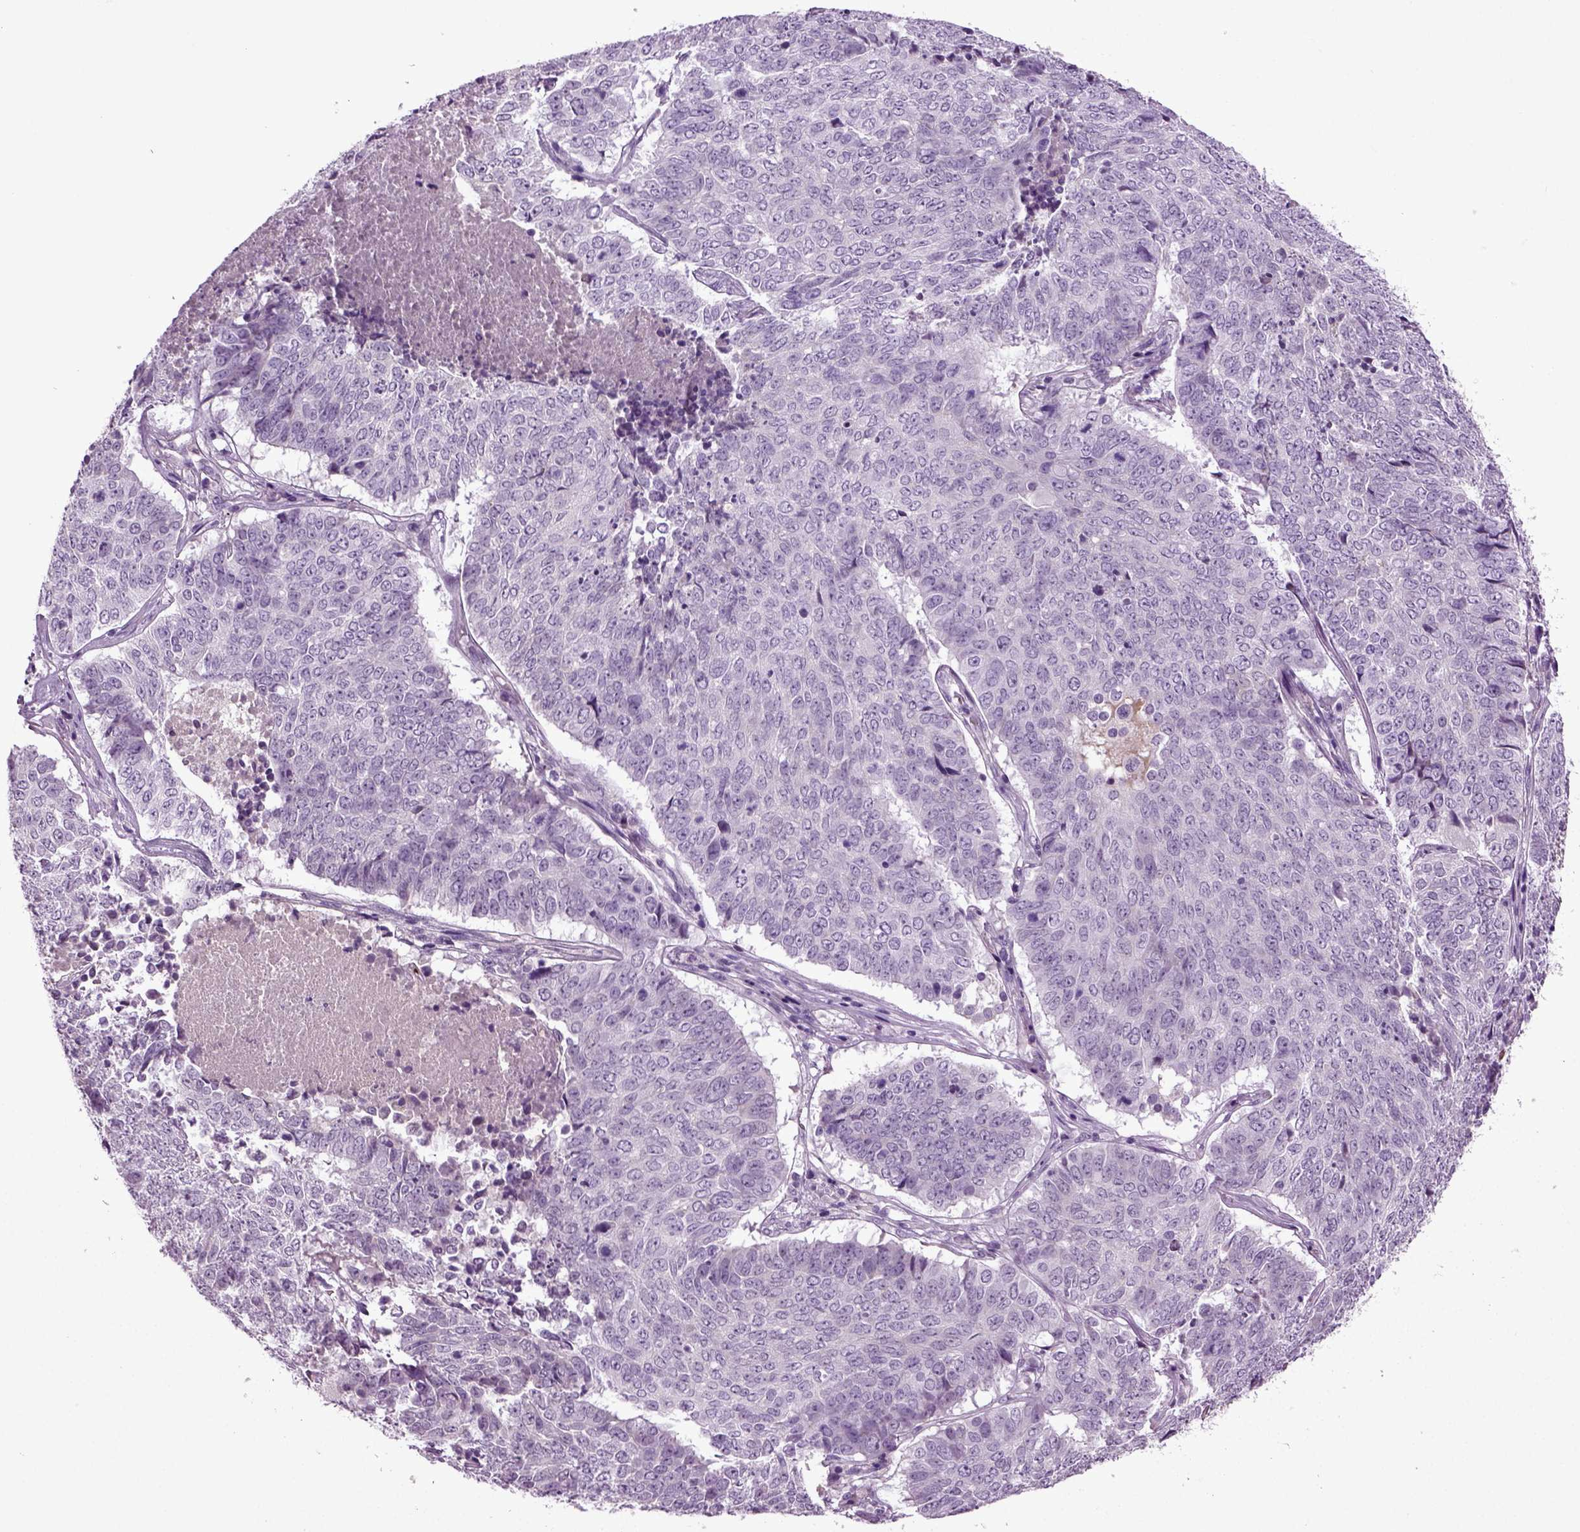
{"staining": {"intensity": "negative", "quantity": "none", "location": "none"}, "tissue": "lung cancer", "cell_type": "Tumor cells", "image_type": "cancer", "snomed": [{"axis": "morphology", "description": "Squamous cell carcinoma, NOS"}, {"axis": "topography", "description": "Lung"}], "caption": "DAB (3,3'-diaminobenzidine) immunohistochemical staining of human lung cancer demonstrates no significant staining in tumor cells. (Immunohistochemistry, brightfield microscopy, high magnification).", "gene": "FGF11", "patient": {"sex": "male", "age": 64}}